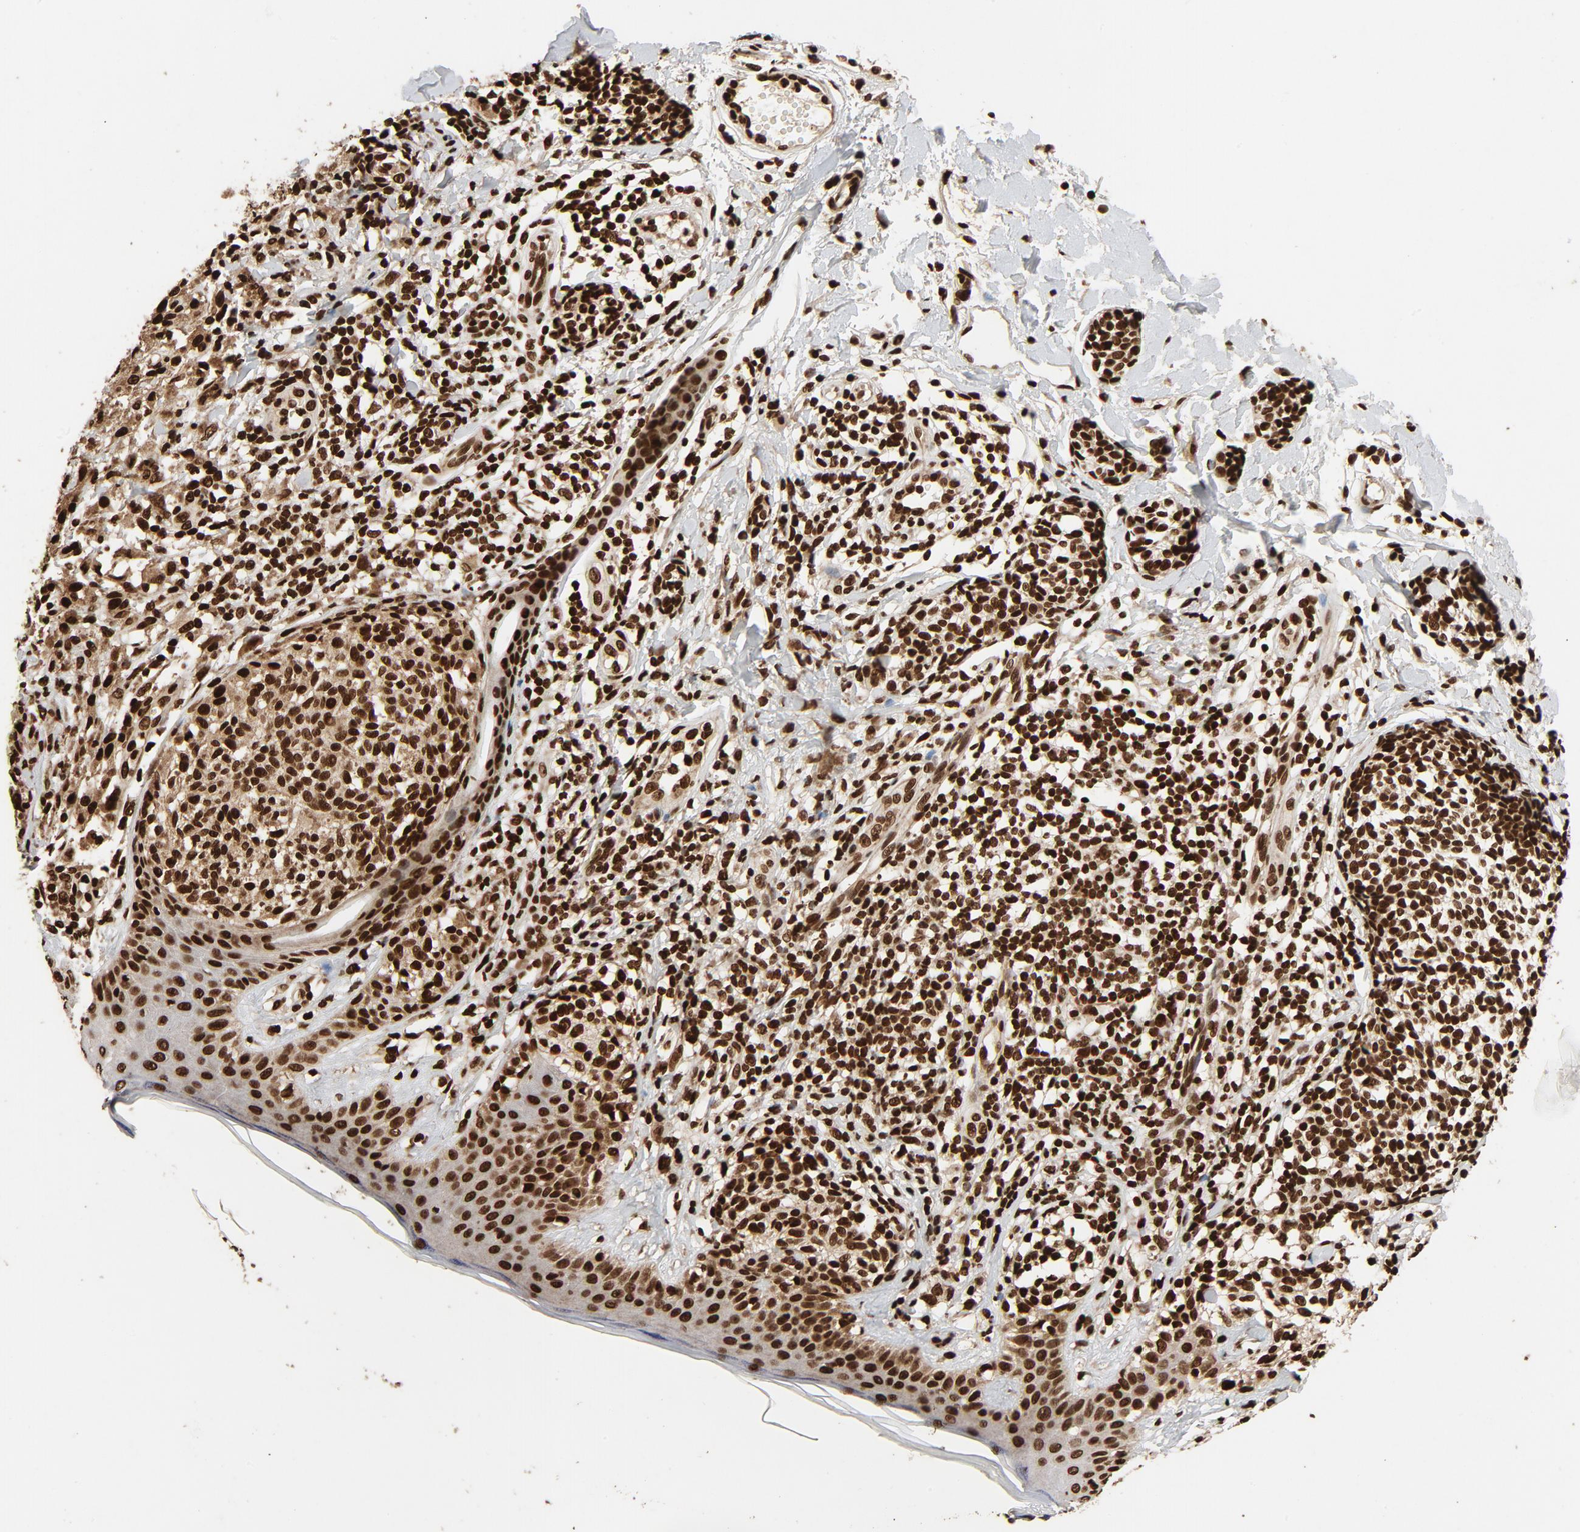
{"staining": {"intensity": "strong", "quantity": ">75%", "location": "nuclear"}, "tissue": "melanoma", "cell_type": "Tumor cells", "image_type": "cancer", "snomed": [{"axis": "morphology", "description": "Malignant melanoma, NOS"}, {"axis": "topography", "description": "Skin"}], "caption": "There is high levels of strong nuclear staining in tumor cells of malignant melanoma, as demonstrated by immunohistochemical staining (brown color).", "gene": "TP53BP1", "patient": {"sex": "male", "age": 67}}